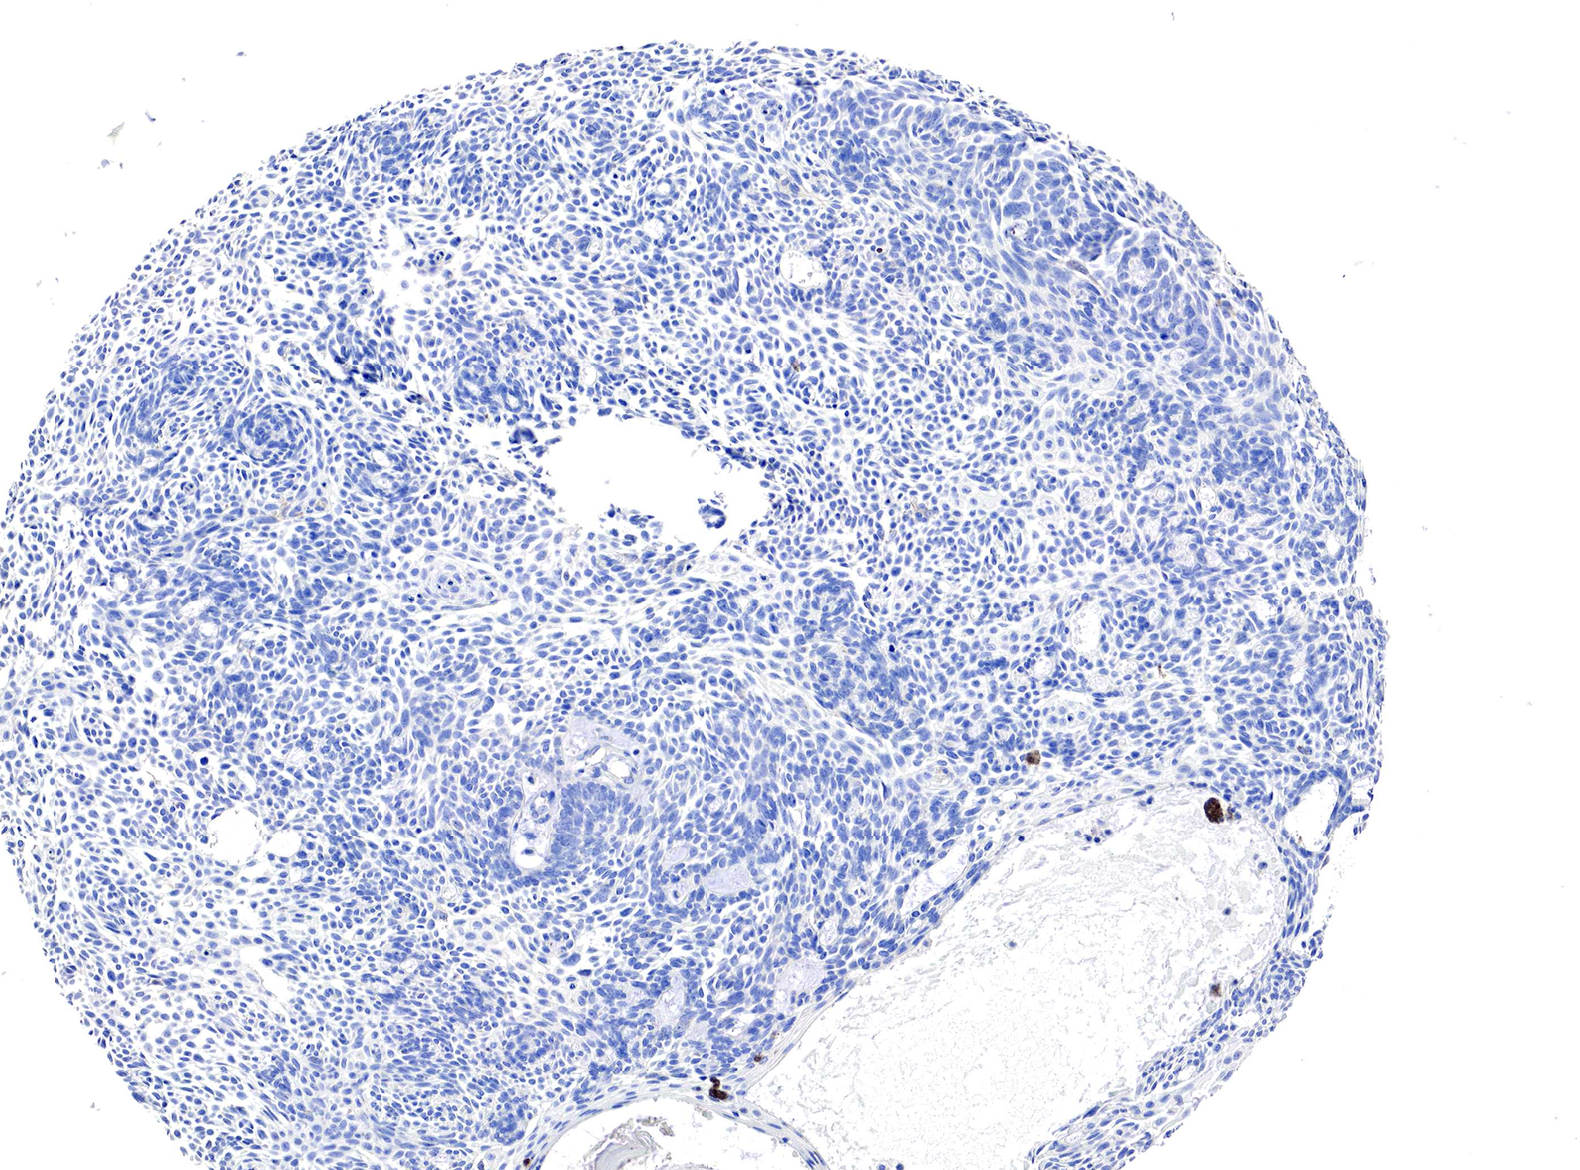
{"staining": {"intensity": "negative", "quantity": "none", "location": "none"}, "tissue": "skin cancer", "cell_type": "Tumor cells", "image_type": "cancer", "snomed": [{"axis": "morphology", "description": "Basal cell carcinoma"}, {"axis": "topography", "description": "Skin"}], "caption": "Immunohistochemistry of human skin cancer demonstrates no staining in tumor cells.", "gene": "RDX", "patient": {"sex": "male", "age": 58}}